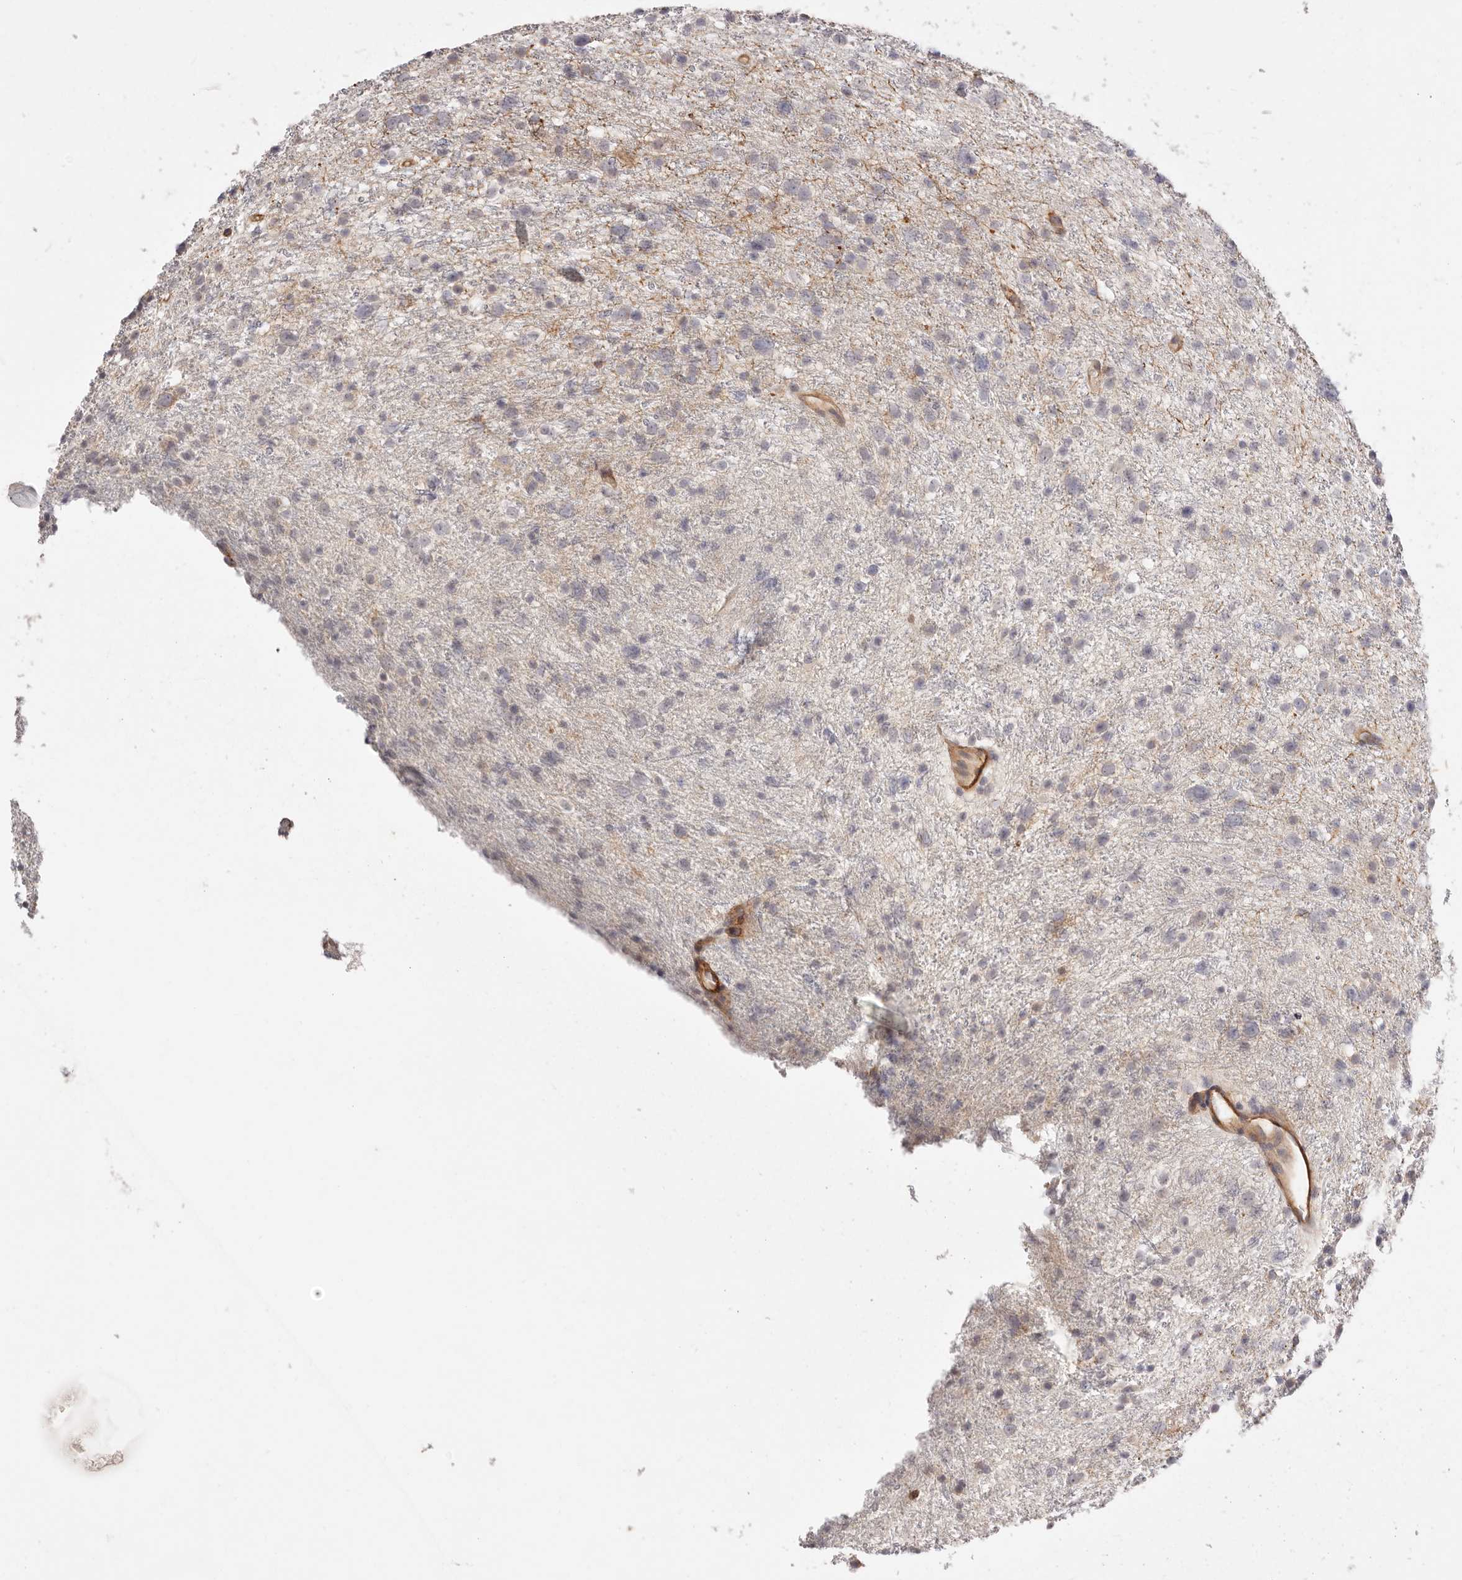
{"staining": {"intensity": "negative", "quantity": "none", "location": "none"}, "tissue": "glioma", "cell_type": "Tumor cells", "image_type": "cancer", "snomed": [{"axis": "morphology", "description": "Glioma, malignant, Low grade"}, {"axis": "topography", "description": "Cerebral cortex"}], "caption": "Immunohistochemistry (IHC) image of neoplastic tissue: human glioma stained with DAB demonstrates no significant protein staining in tumor cells.", "gene": "SLC35B2", "patient": {"sex": "female", "age": 39}}